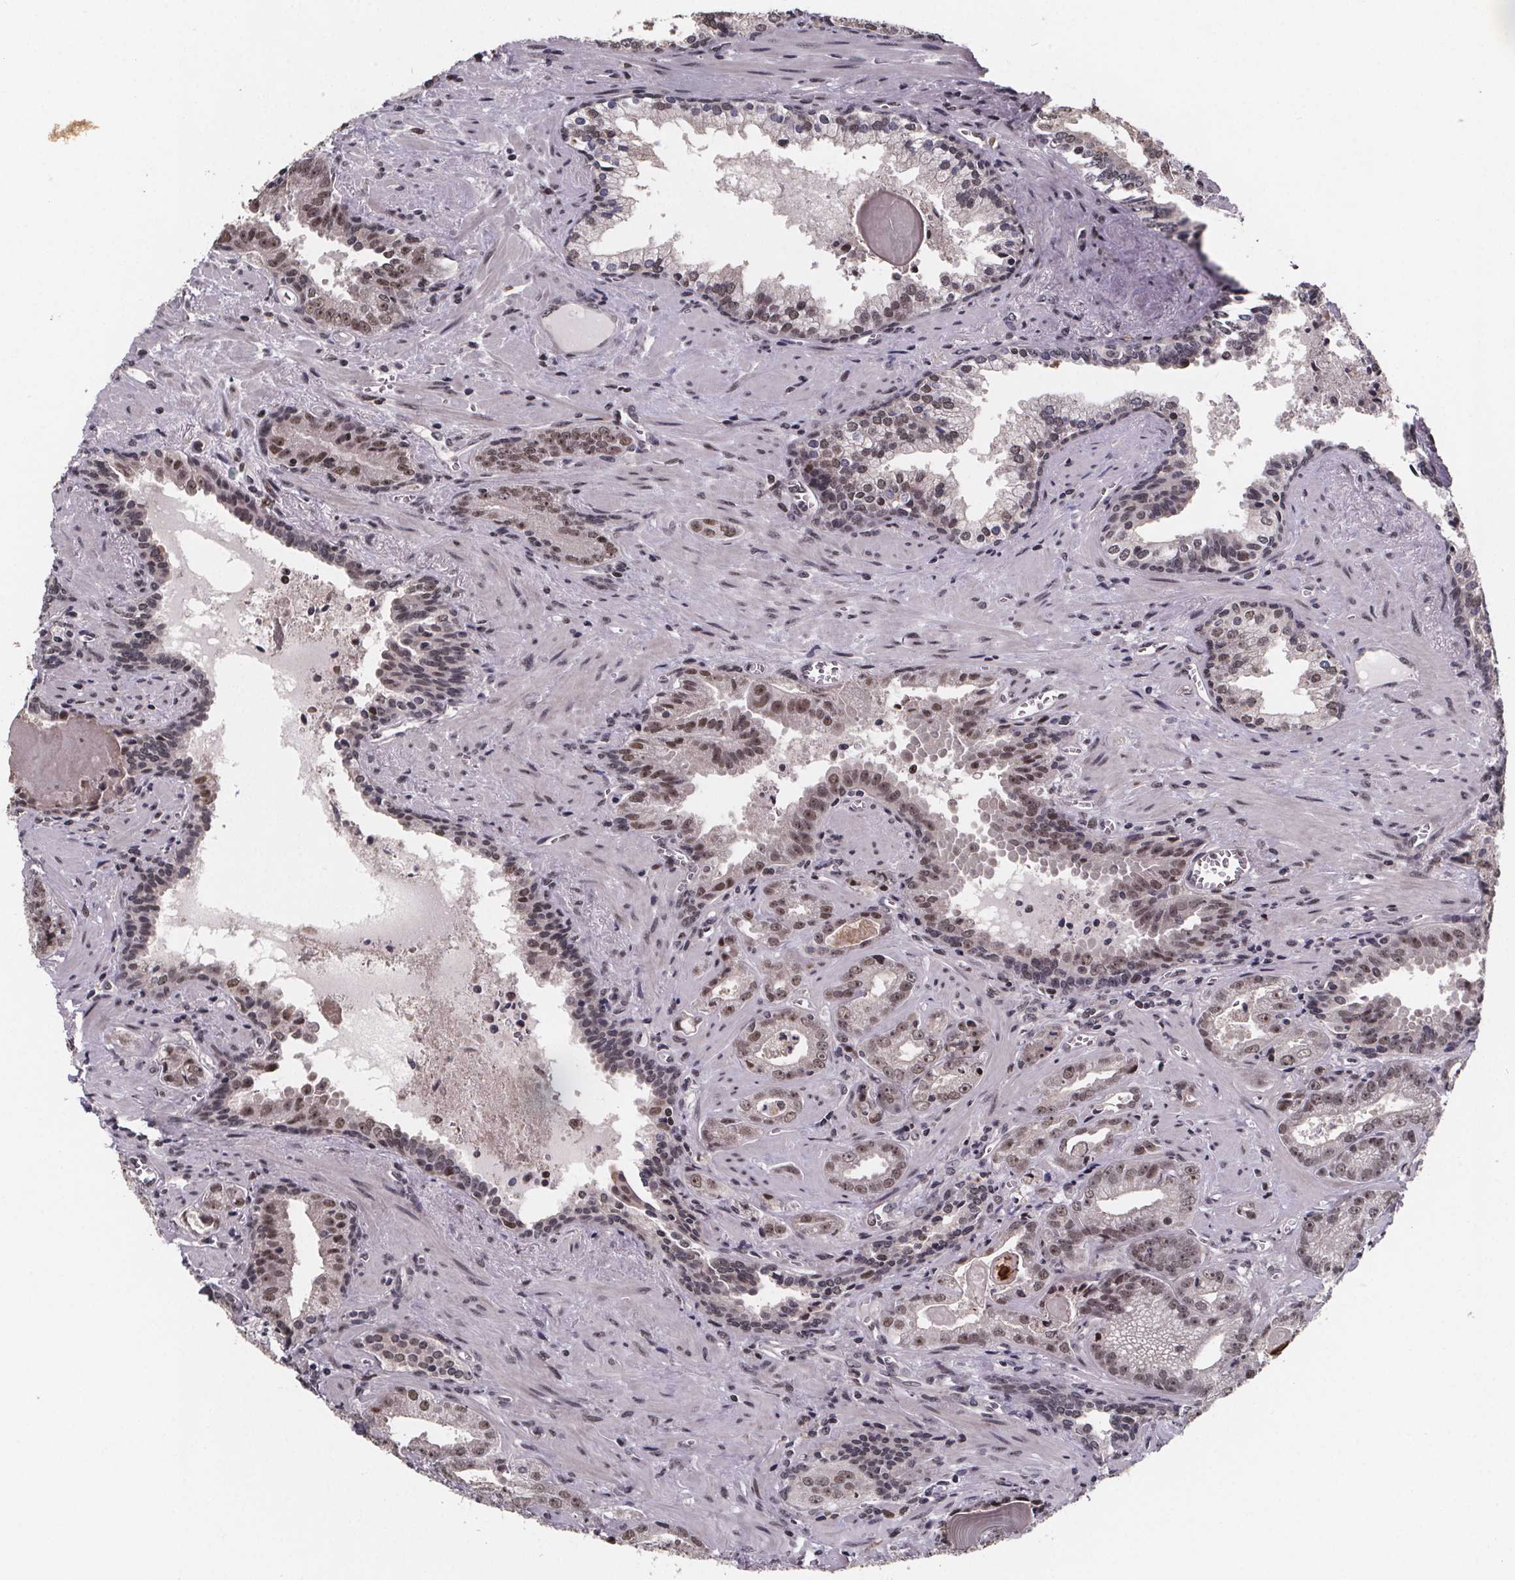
{"staining": {"intensity": "moderate", "quantity": ">75%", "location": "nuclear"}, "tissue": "prostate cancer", "cell_type": "Tumor cells", "image_type": "cancer", "snomed": [{"axis": "morphology", "description": "Adenocarcinoma, High grade"}, {"axis": "topography", "description": "Prostate"}], "caption": "About >75% of tumor cells in adenocarcinoma (high-grade) (prostate) reveal moderate nuclear protein expression as visualized by brown immunohistochemical staining.", "gene": "U2SURP", "patient": {"sex": "male", "age": 68}}